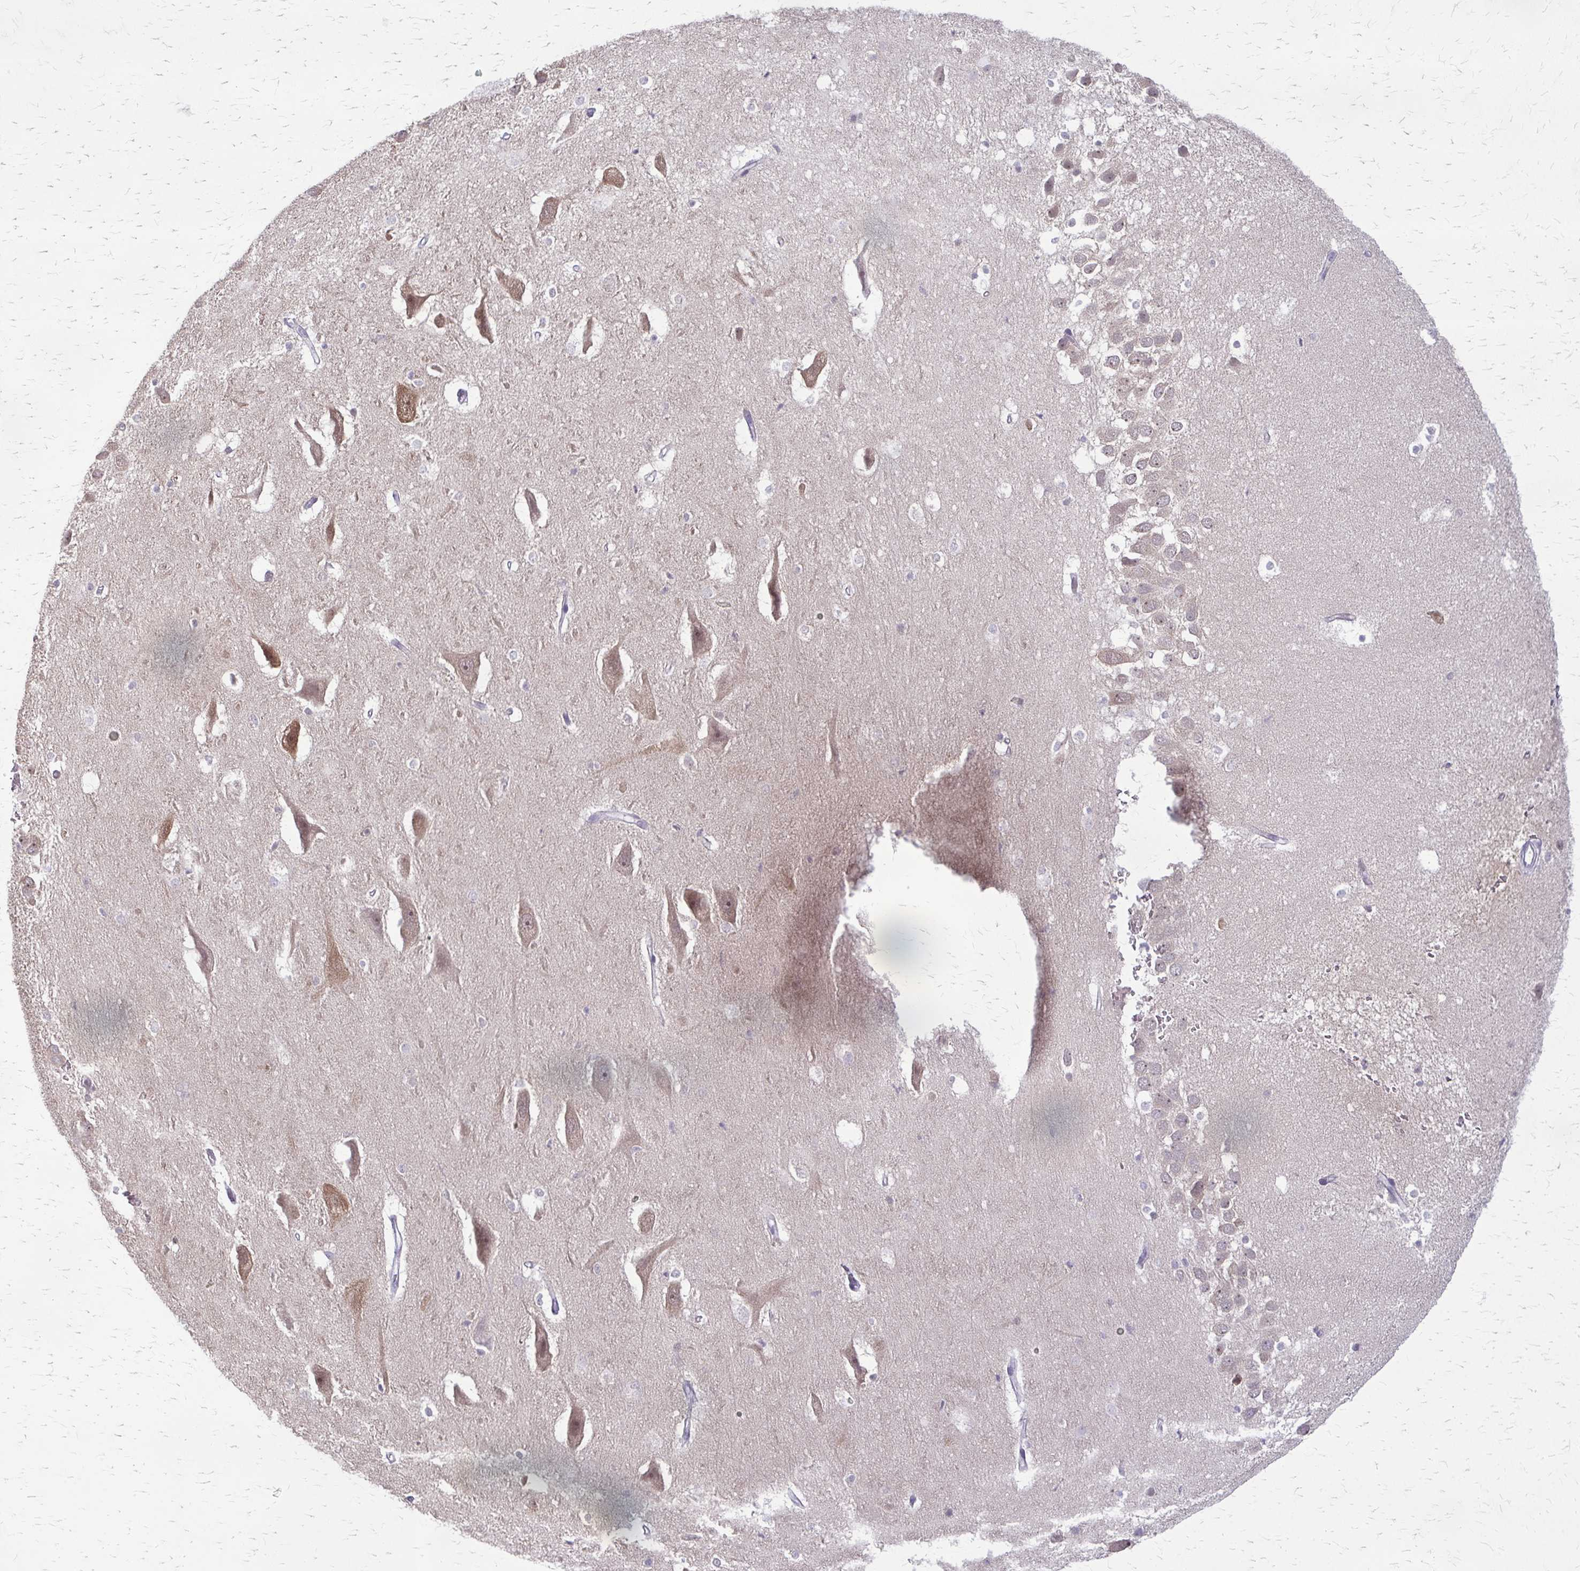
{"staining": {"intensity": "negative", "quantity": "none", "location": "none"}, "tissue": "hippocampus", "cell_type": "Glial cells", "image_type": "normal", "snomed": [{"axis": "morphology", "description": "Normal tissue, NOS"}, {"axis": "topography", "description": "Hippocampus"}], "caption": "An immunohistochemistry photomicrograph of normal hippocampus is shown. There is no staining in glial cells of hippocampus. (Stains: DAB (3,3'-diaminobenzidine) IHC with hematoxylin counter stain, Microscopy: brightfield microscopy at high magnification).", "gene": "PLCB1", "patient": {"sex": "male", "age": 26}}